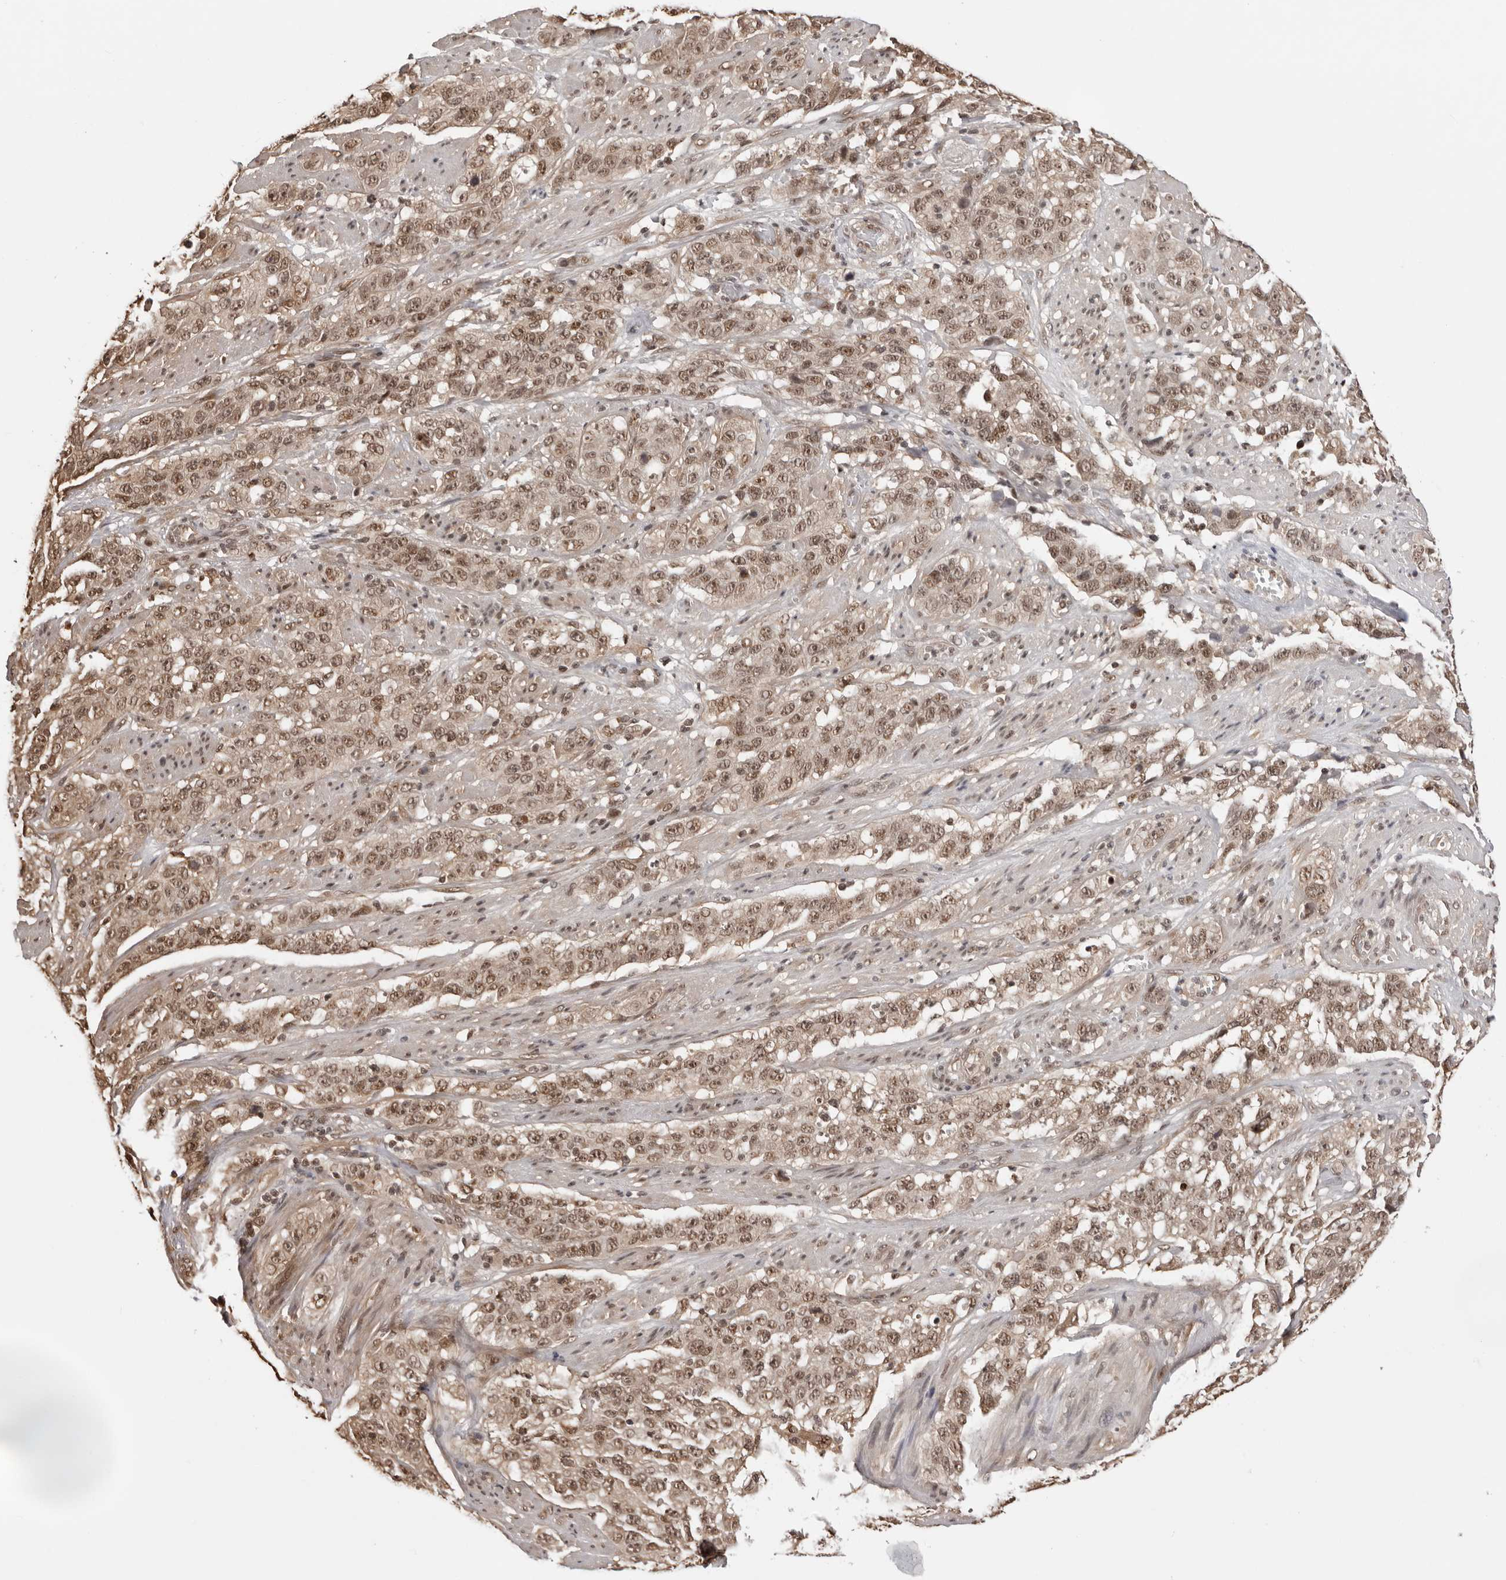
{"staining": {"intensity": "moderate", "quantity": "25%-75%", "location": "cytoplasmic/membranous,nuclear"}, "tissue": "stomach cancer", "cell_type": "Tumor cells", "image_type": "cancer", "snomed": [{"axis": "morphology", "description": "Adenocarcinoma, NOS"}, {"axis": "topography", "description": "Stomach"}], "caption": "Immunohistochemical staining of human adenocarcinoma (stomach) shows medium levels of moderate cytoplasmic/membranous and nuclear protein positivity in approximately 25%-75% of tumor cells.", "gene": "SDE2", "patient": {"sex": "male", "age": 48}}